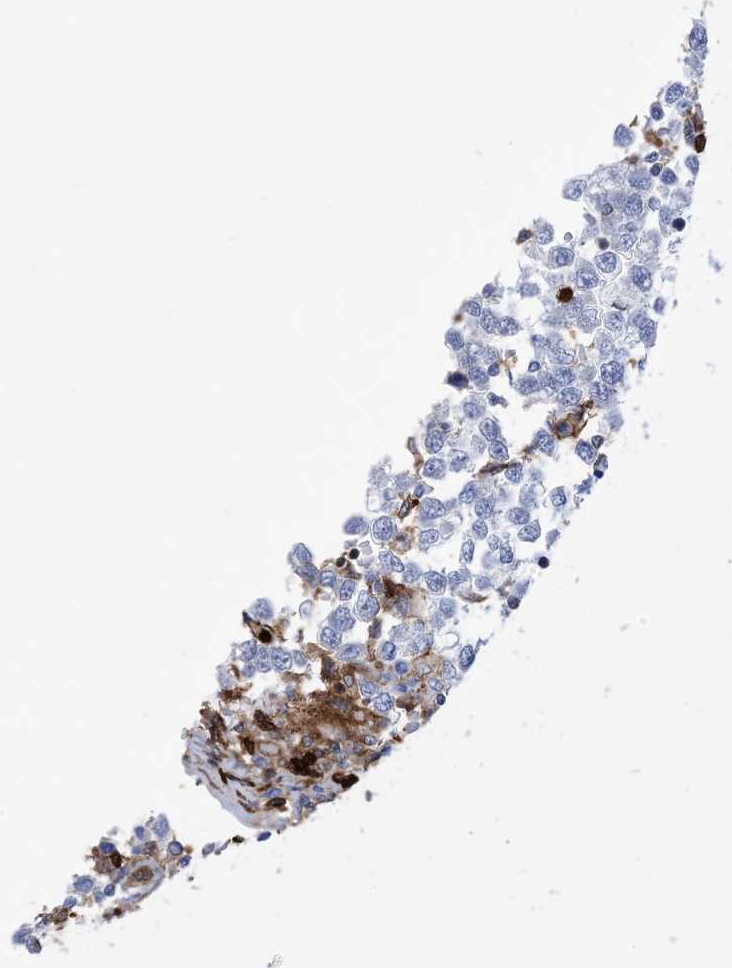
{"staining": {"intensity": "negative", "quantity": "none", "location": "none"}, "tissue": "testis cancer", "cell_type": "Tumor cells", "image_type": "cancer", "snomed": [{"axis": "morphology", "description": "Seminoma, NOS"}, {"axis": "topography", "description": "Testis"}], "caption": "Tumor cells show no significant protein staining in testis cancer.", "gene": "ANXA1", "patient": {"sex": "male", "age": 65}}